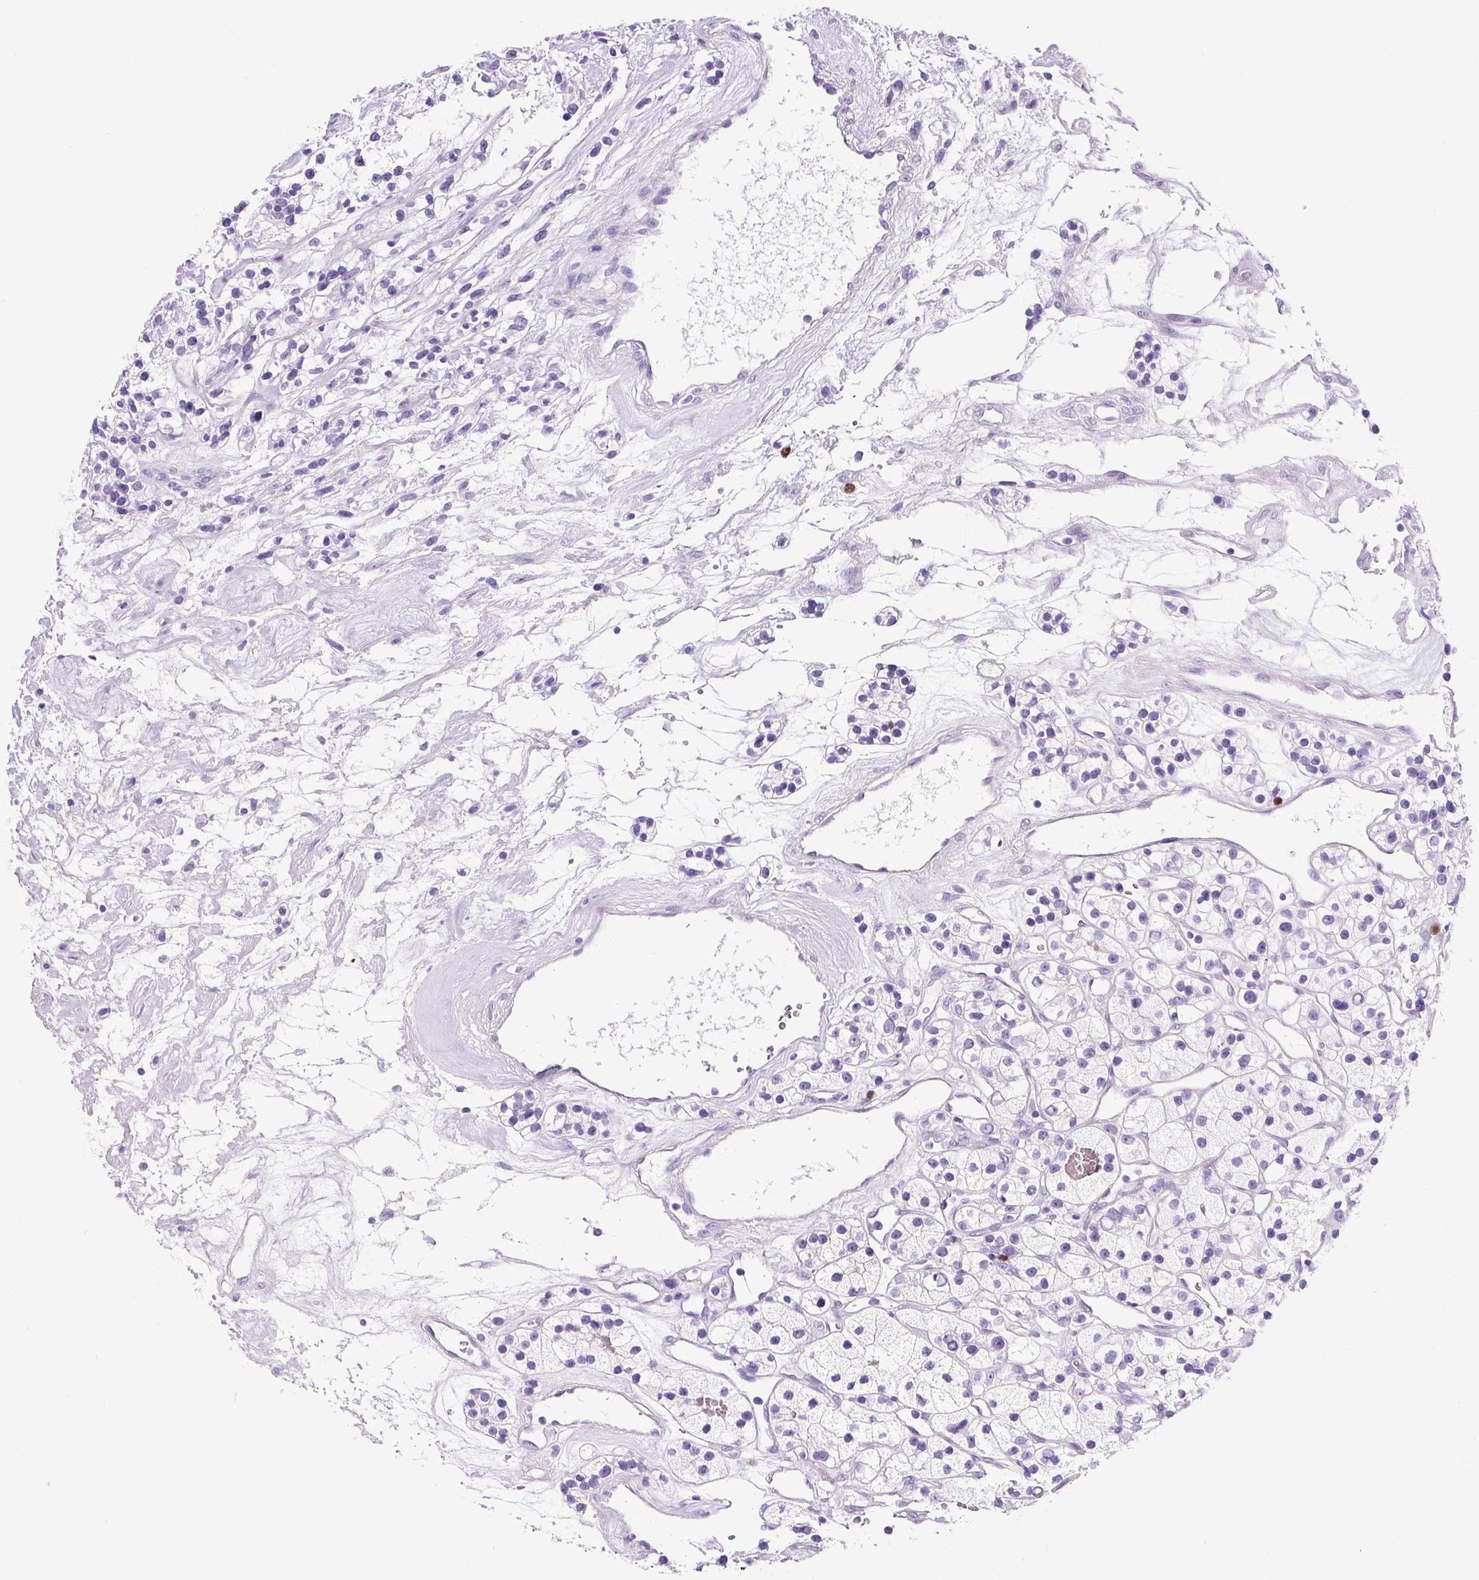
{"staining": {"intensity": "negative", "quantity": "none", "location": "none"}, "tissue": "renal cancer", "cell_type": "Tumor cells", "image_type": "cancer", "snomed": [{"axis": "morphology", "description": "Adenocarcinoma, NOS"}, {"axis": "topography", "description": "Kidney"}], "caption": "This is a image of immunohistochemistry (IHC) staining of renal cancer (adenocarcinoma), which shows no staining in tumor cells. The staining was performed using DAB (3,3'-diaminobenzidine) to visualize the protein expression in brown, while the nuclei were stained in blue with hematoxylin (Magnification: 20x).", "gene": "RACGAP1", "patient": {"sex": "female", "age": 57}}